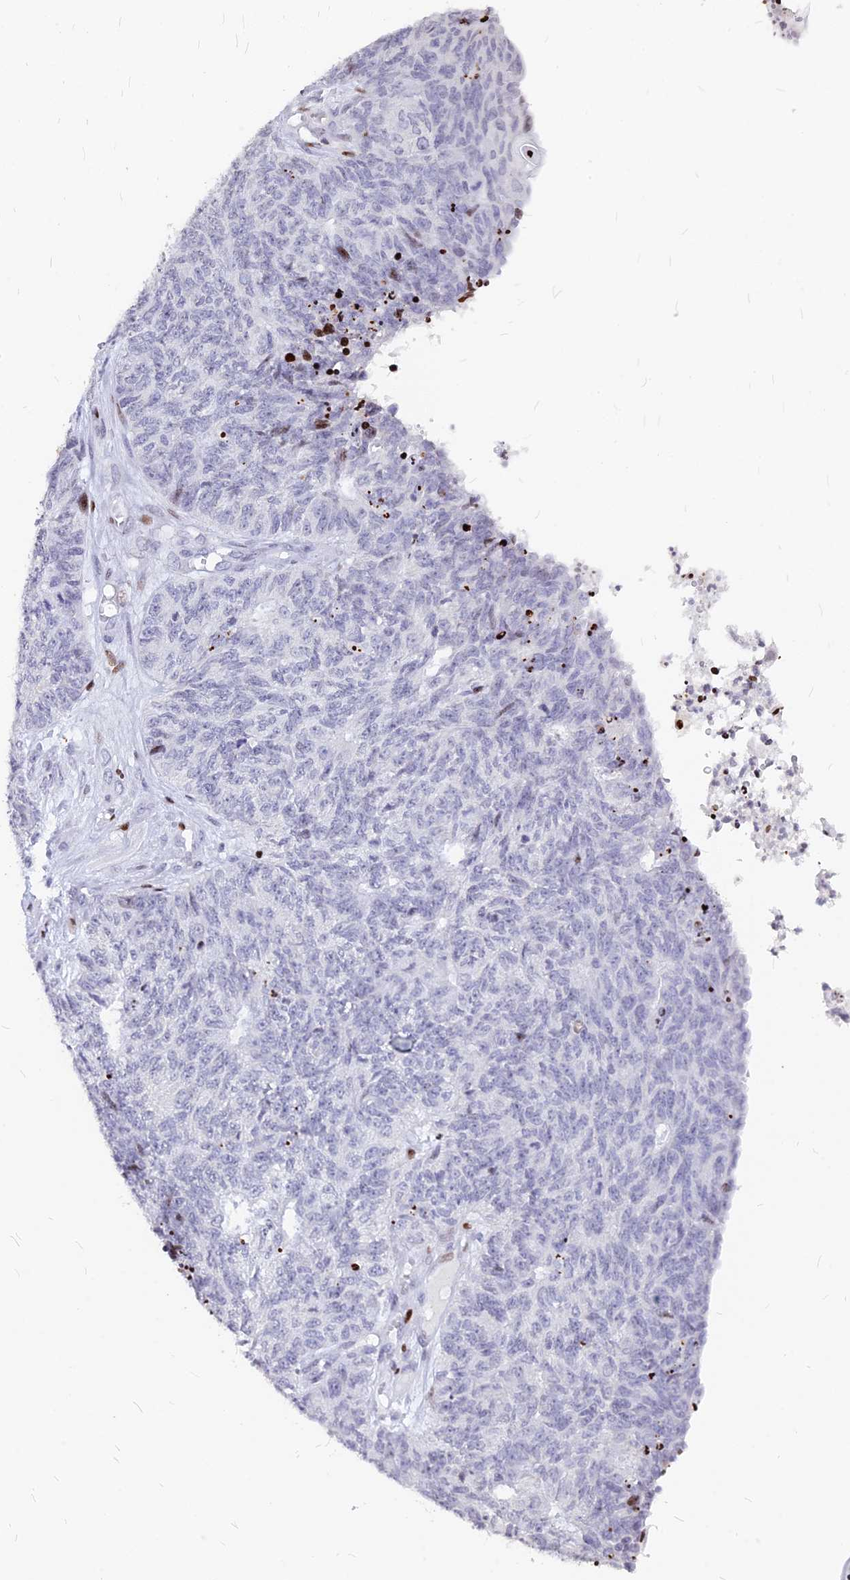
{"staining": {"intensity": "moderate", "quantity": "<25%", "location": "nuclear"}, "tissue": "endometrial cancer", "cell_type": "Tumor cells", "image_type": "cancer", "snomed": [{"axis": "morphology", "description": "Adenocarcinoma, NOS"}, {"axis": "topography", "description": "Endometrium"}], "caption": "Human endometrial cancer stained for a protein (brown) demonstrates moderate nuclear positive positivity in about <25% of tumor cells.", "gene": "PRPS1", "patient": {"sex": "female", "age": 32}}